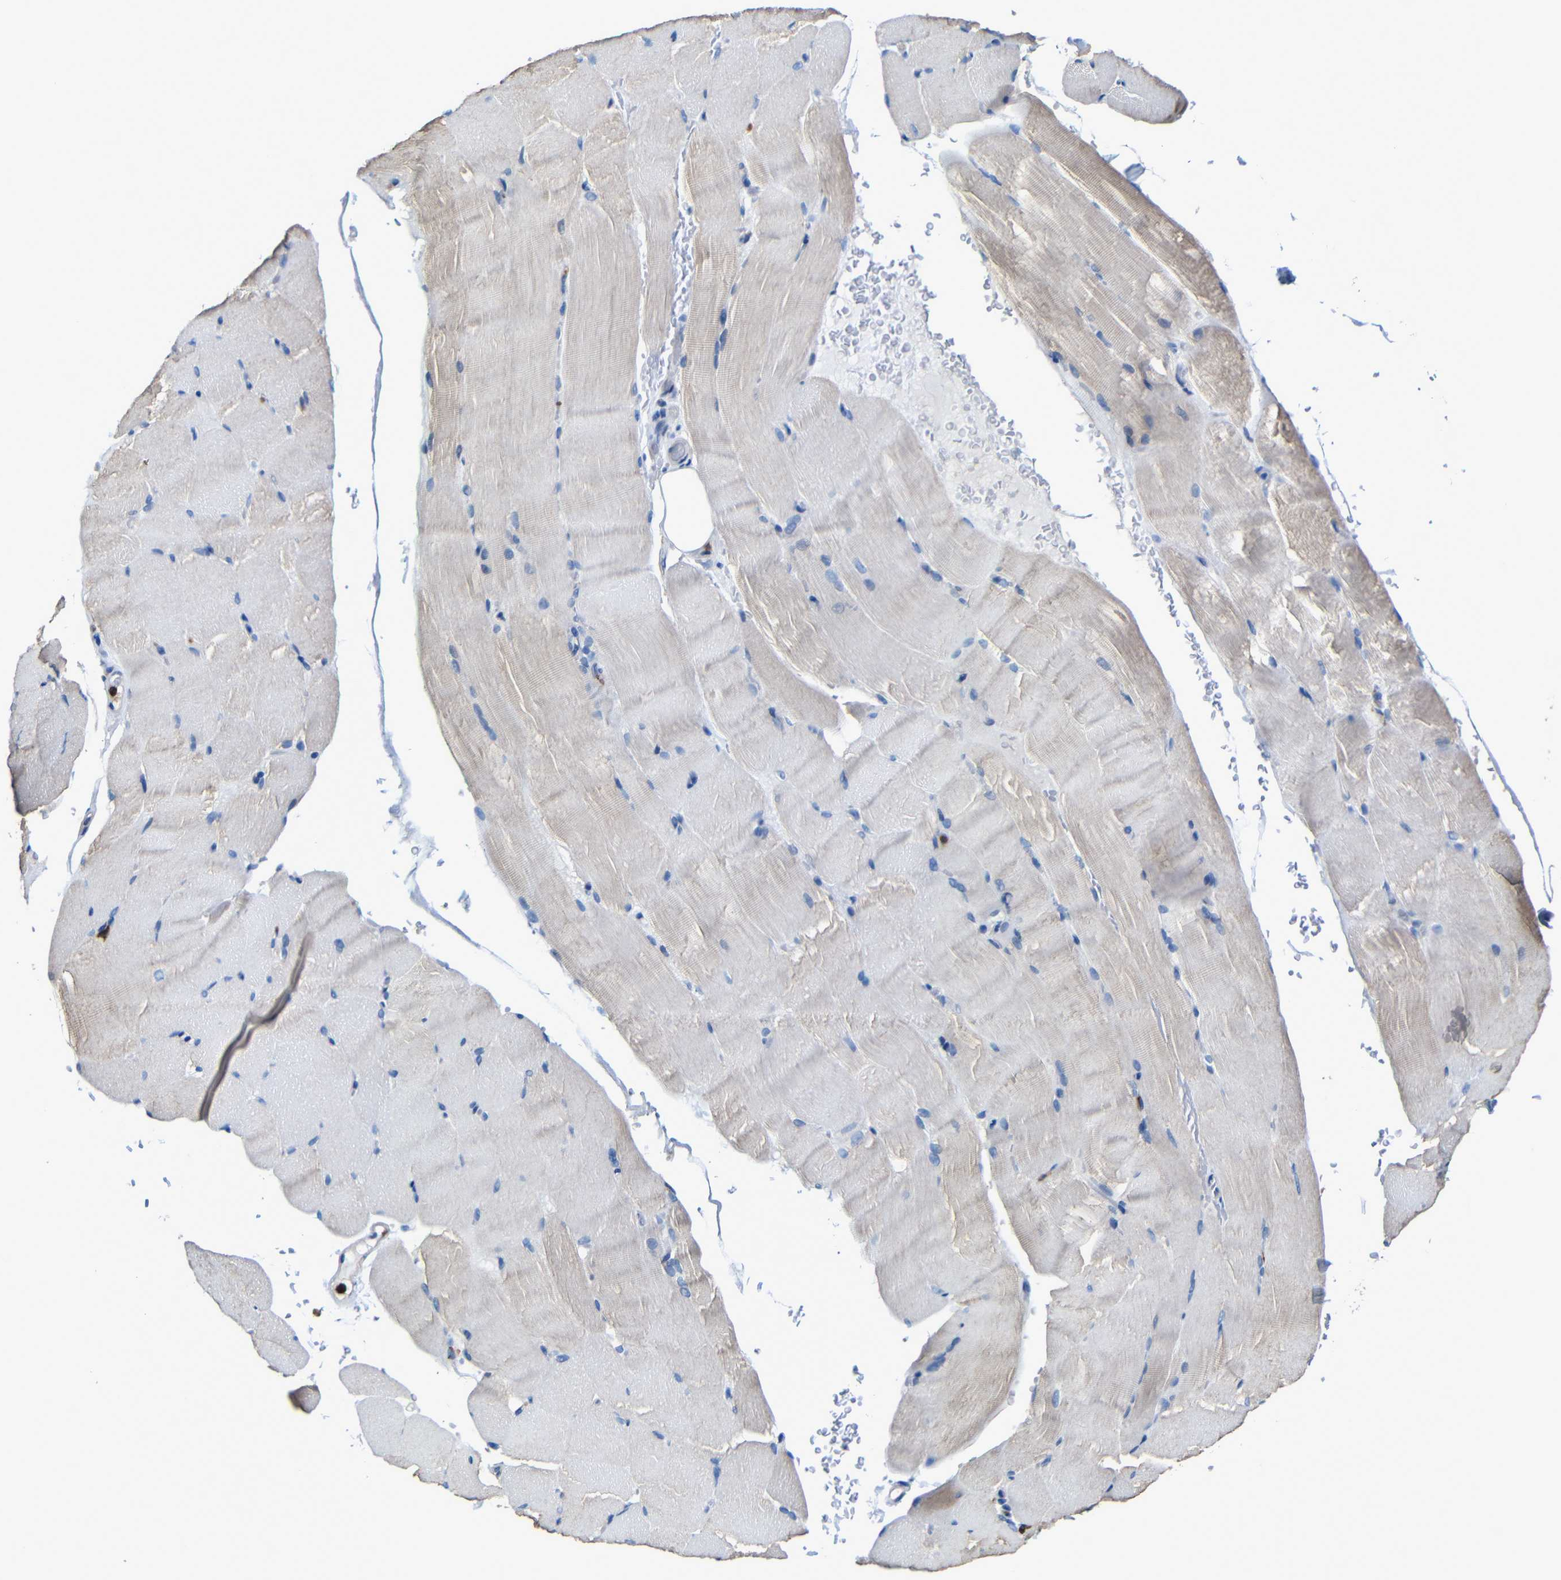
{"staining": {"intensity": "weak", "quantity": "<25%", "location": "cytoplasmic/membranous"}, "tissue": "skeletal muscle", "cell_type": "Myocytes", "image_type": "normal", "snomed": [{"axis": "morphology", "description": "Normal tissue, NOS"}, {"axis": "topography", "description": "Skeletal muscle"}, {"axis": "topography", "description": "Parathyroid gland"}], "caption": "This image is of unremarkable skeletal muscle stained with immunohistochemistry (IHC) to label a protein in brown with the nuclei are counter-stained blue. There is no positivity in myocytes. Nuclei are stained in blue.", "gene": "P2RY12", "patient": {"sex": "female", "age": 37}}